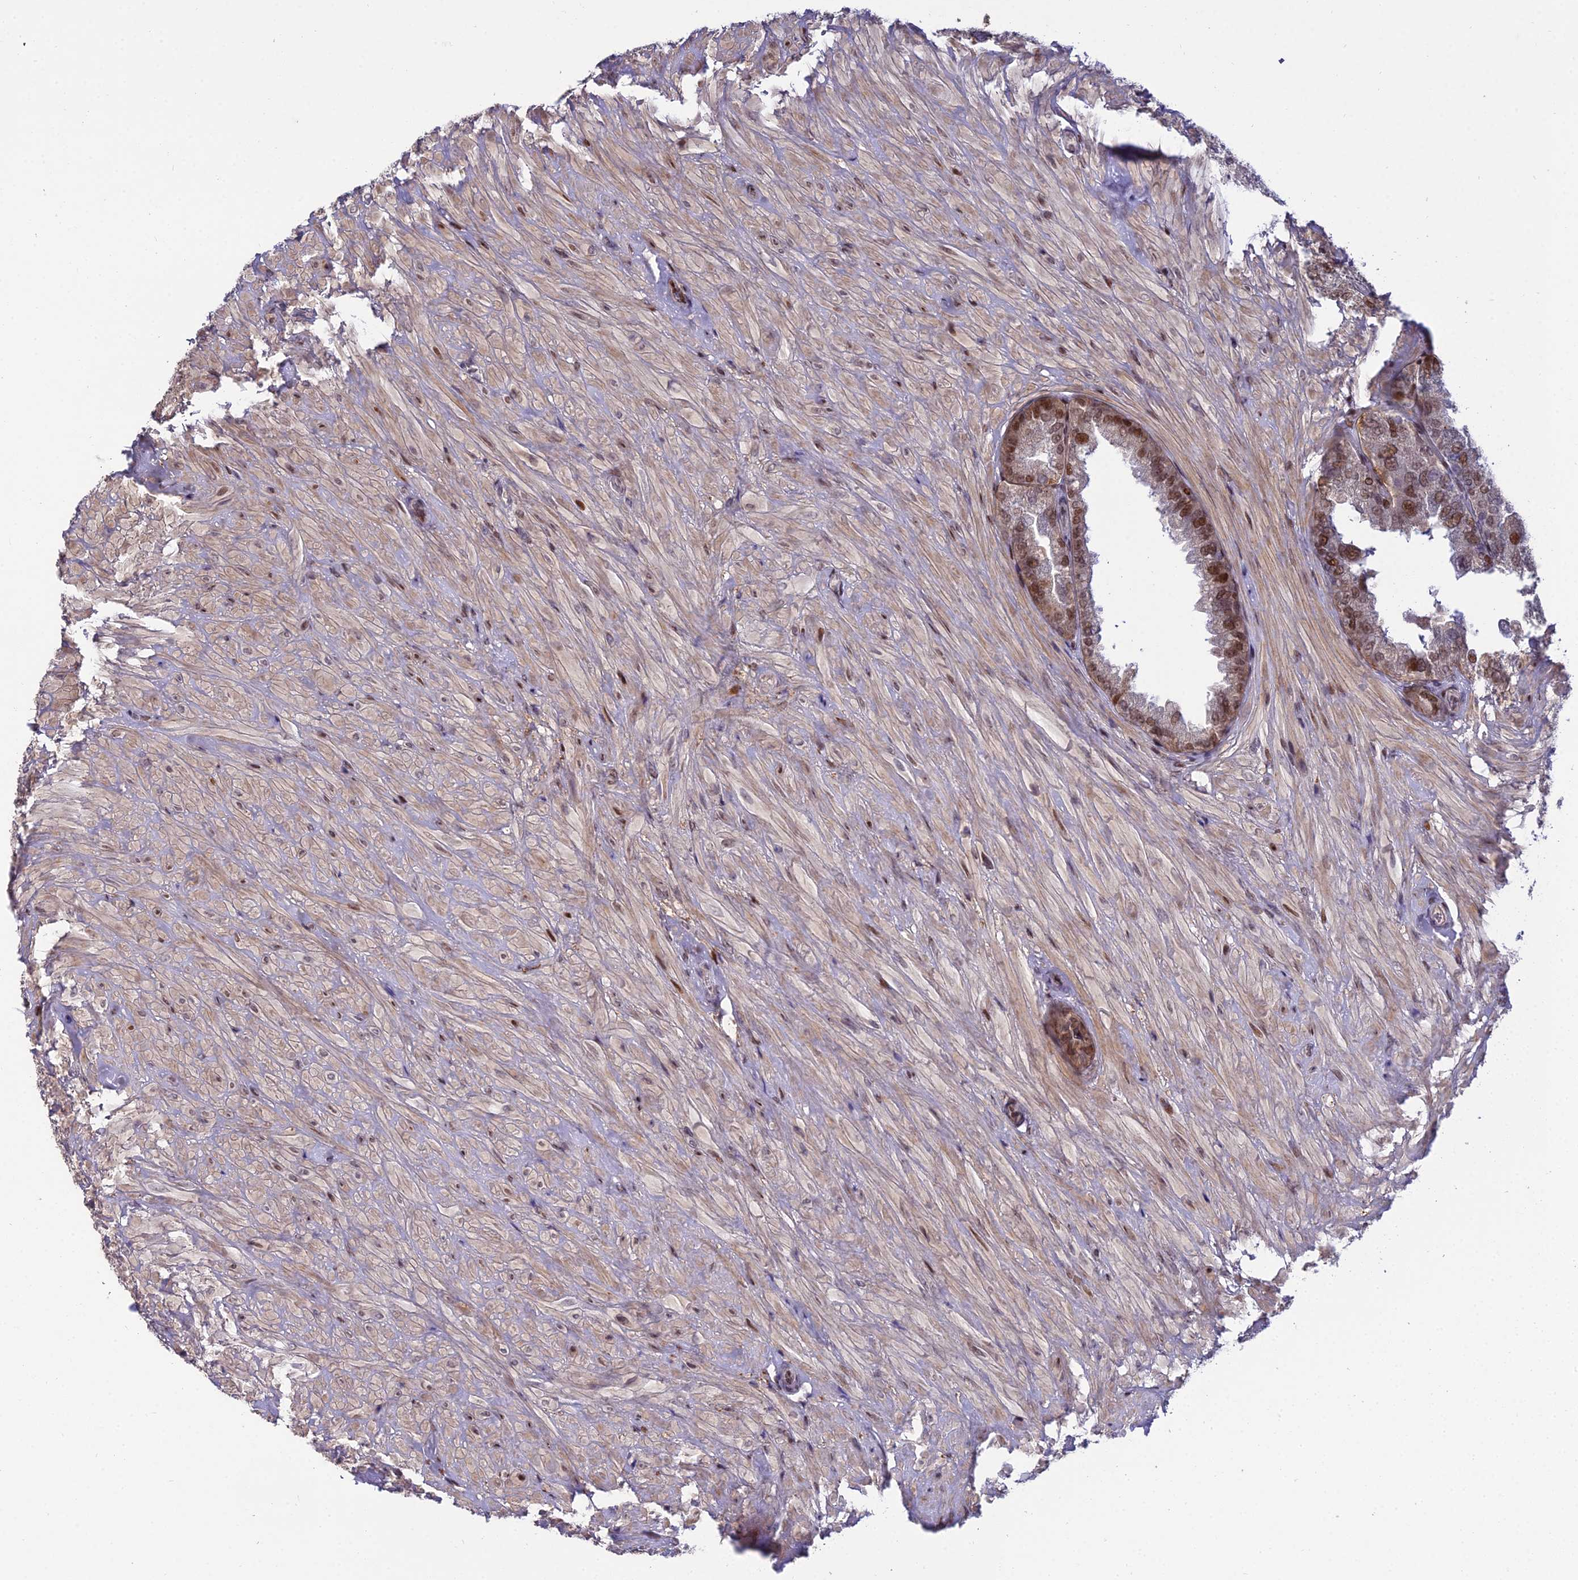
{"staining": {"intensity": "strong", "quantity": ">75%", "location": "nuclear"}, "tissue": "seminal vesicle", "cell_type": "Glandular cells", "image_type": "normal", "snomed": [{"axis": "morphology", "description": "Normal tissue, NOS"}, {"axis": "topography", "description": "Seminal veicle"}, {"axis": "topography", "description": "Peripheral nerve tissue"}], "caption": "Seminal vesicle stained with DAB (3,3'-diaminobenzidine) immunohistochemistry (IHC) exhibits high levels of strong nuclear positivity in about >75% of glandular cells.", "gene": "ZNF707", "patient": {"sex": "male", "age": 63}}